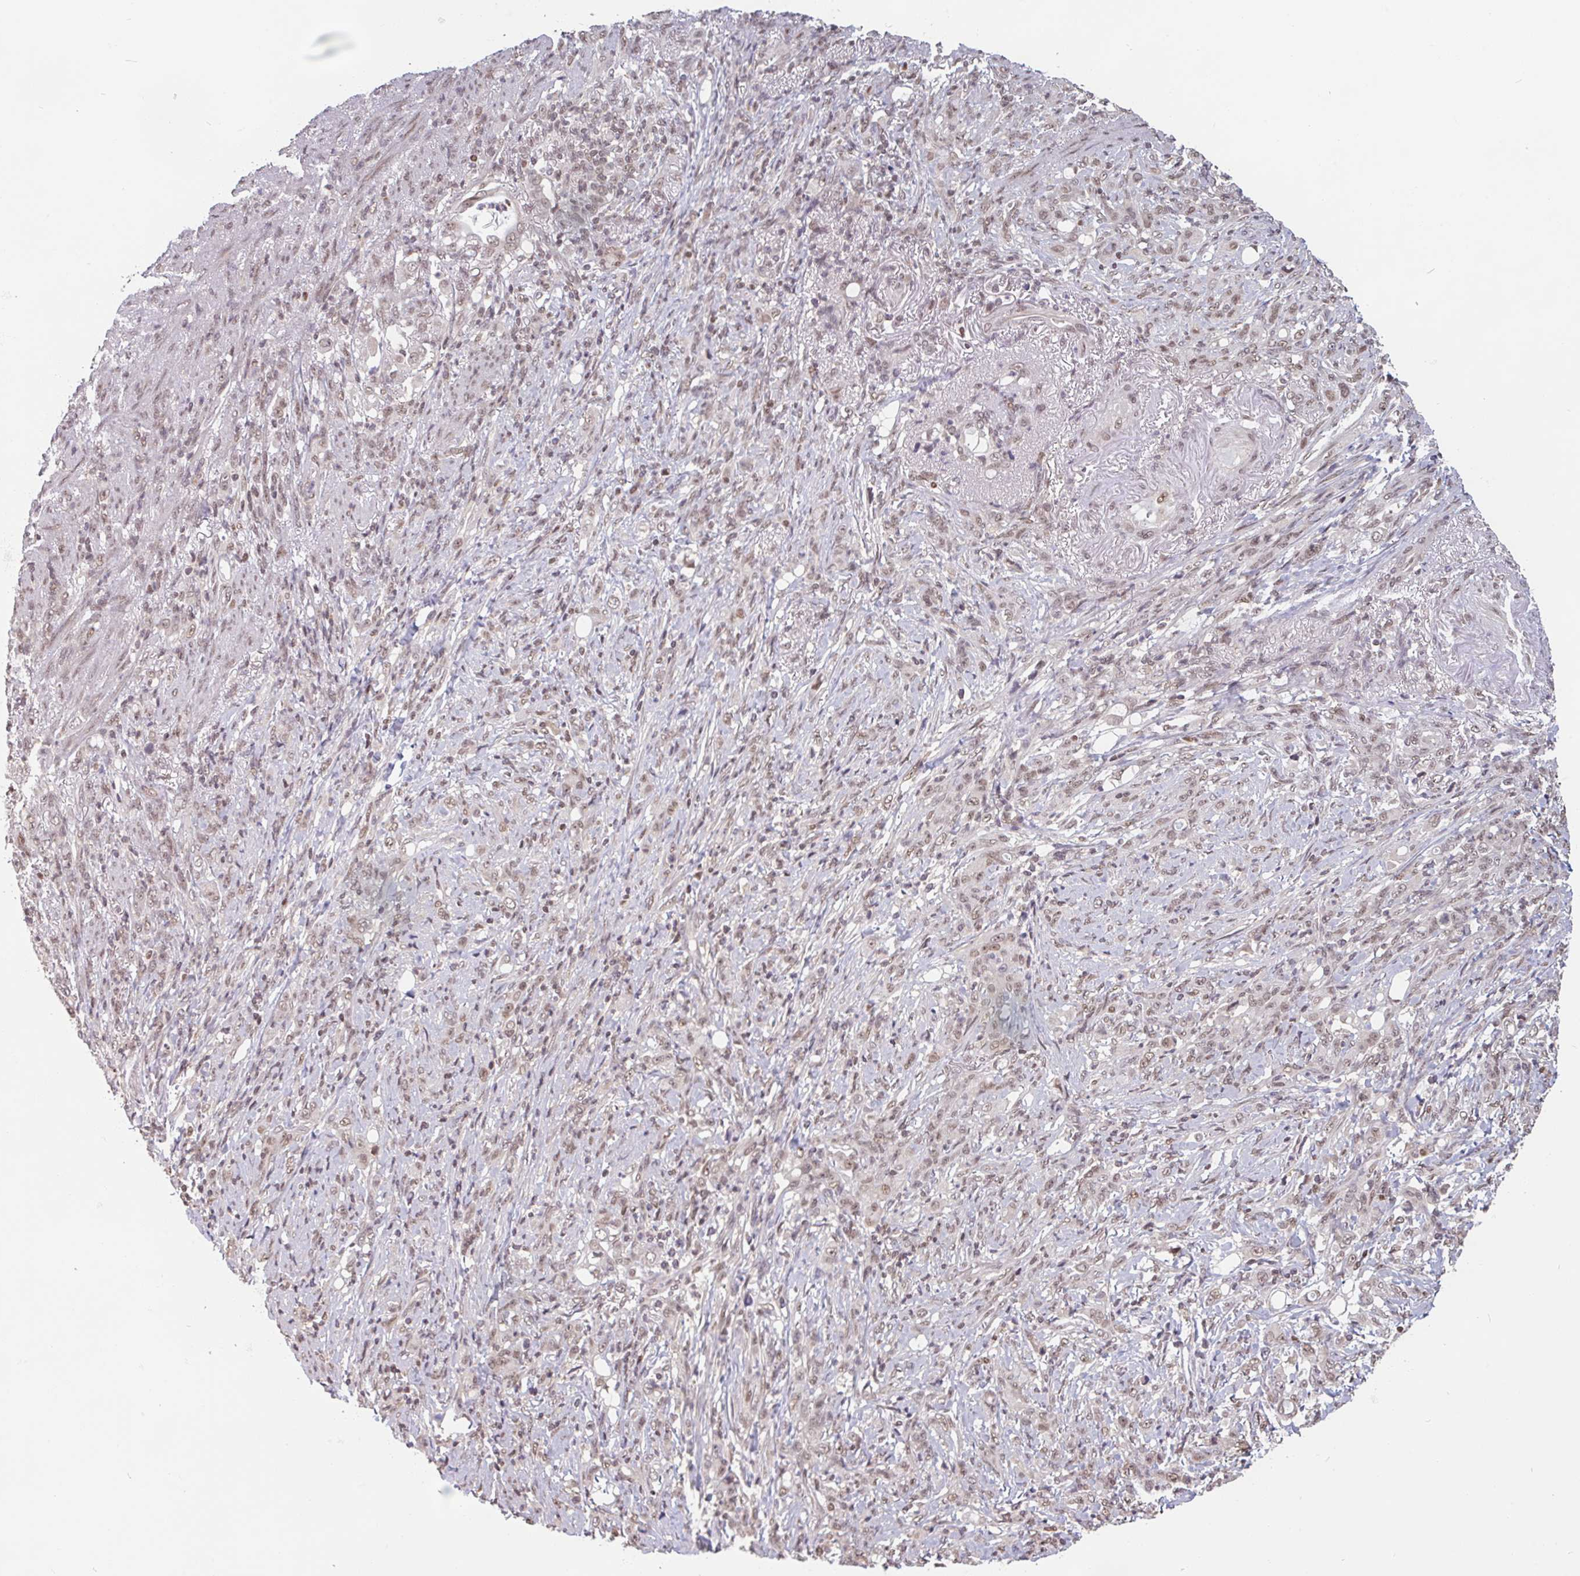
{"staining": {"intensity": "weak", "quantity": ">75%", "location": "nuclear"}, "tissue": "stomach cancer", "cell_type": "Tumor cells", "image_type": "cancer", "snomed": [{"axis": "morphology", "description": "Normal tissue, NOS"}, {"axis": "morphology", "description": "Adenocarcinoma, NOS"}, {"axis": "topography", "description": "Stomach"}], "caption": "There is low levels of weak nuclear expression in tumor cells of stomach cancer (adenocarcinoma), as demonstrated by immunohistochemical staining (brown color).", "gene": "DR1", "patient": {"sex": "female", "age": 79}}